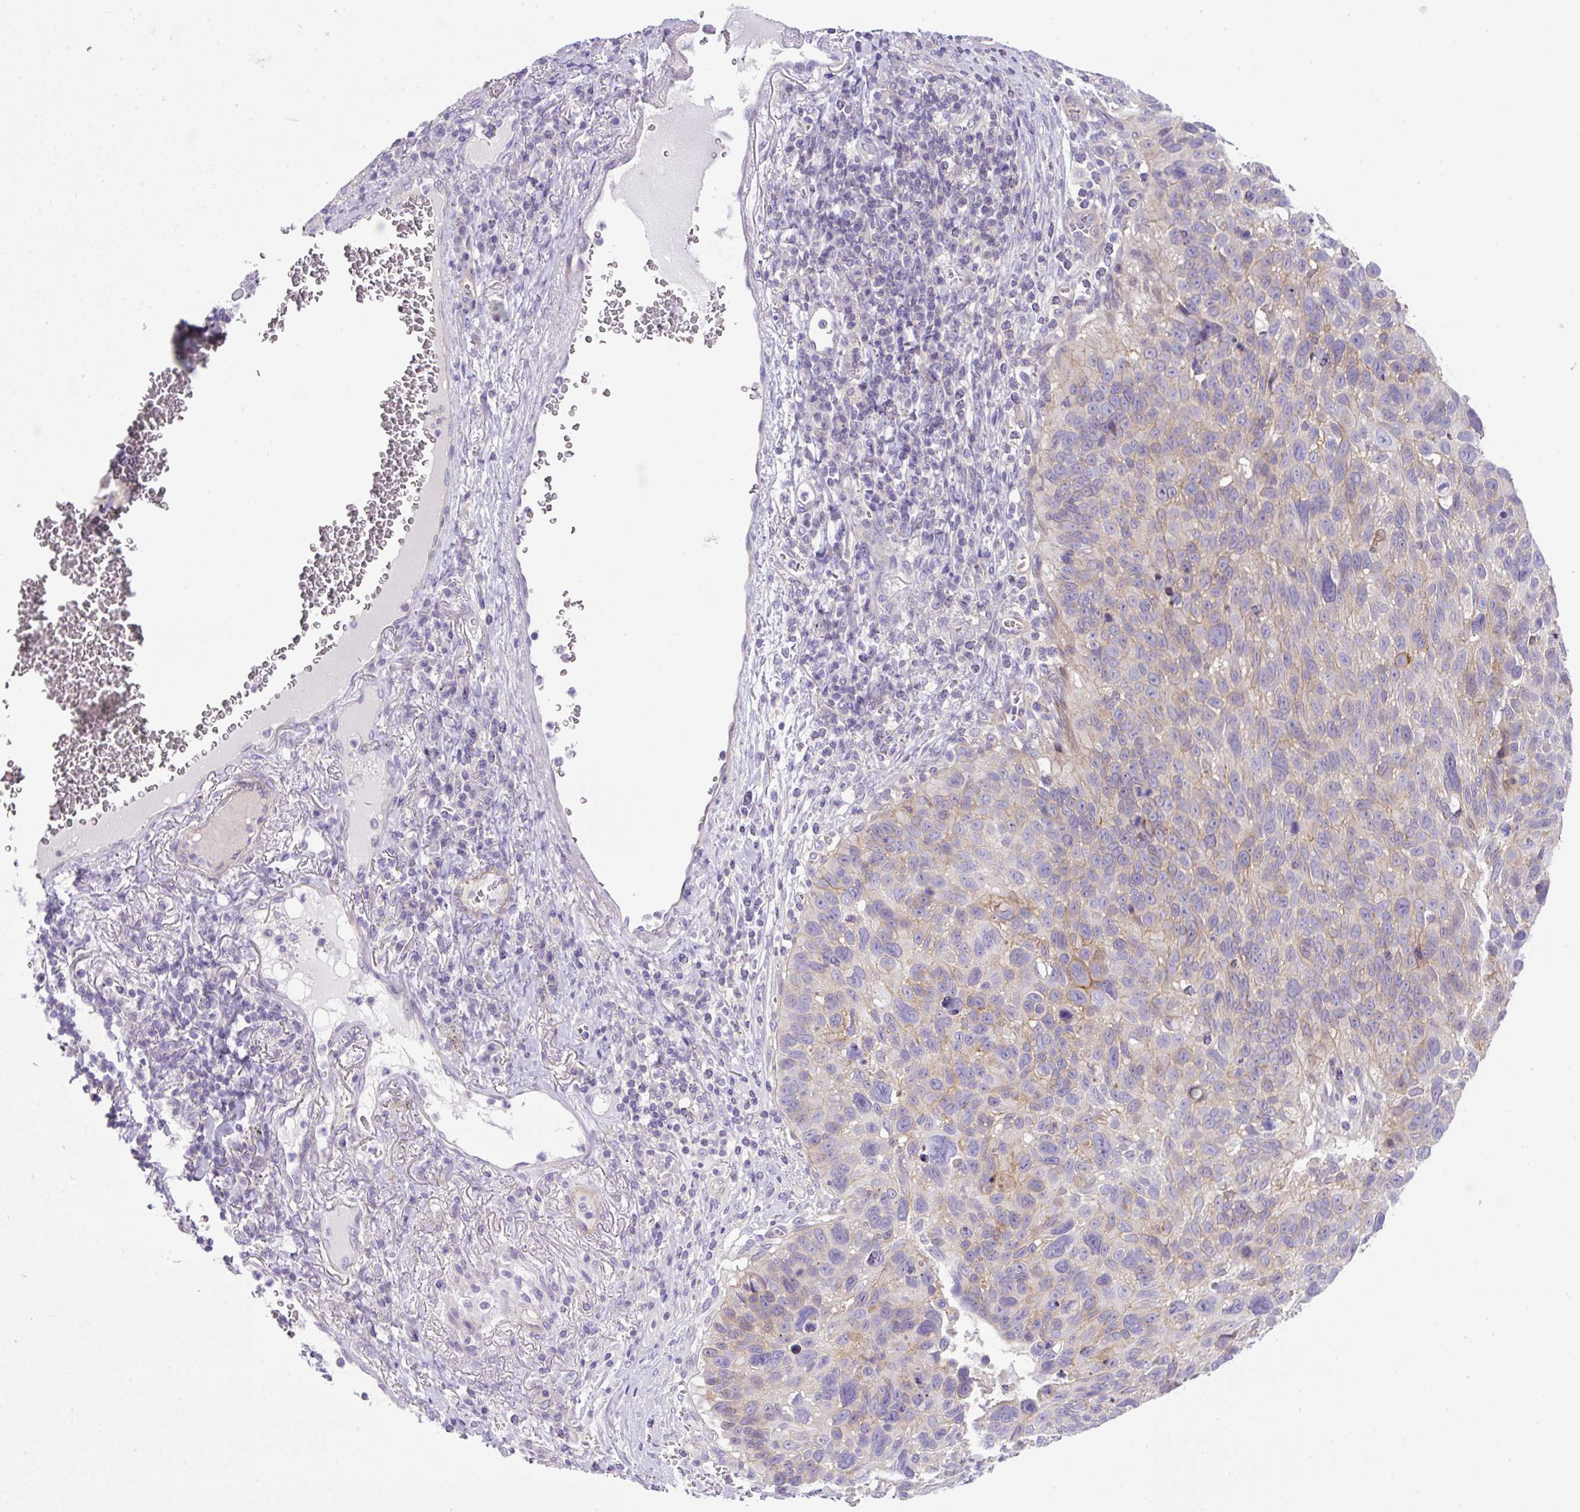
{"staining": {"intensity": "negative", "quantity": "none", "location": "none"}, "tissue": "lung cancer", "cell_type": "Tumor cells", "image_type": "cancer", "snomed": [{"axis": "morphology", "description": "Squamous cell carcinoma, NOS"}, {"axis": "topography", "description": "Lung"}], "caption": "Protein analysis of lung squamous cell carcinoma shows no significant positivity in tumor cells. (Brightfield microscopy of DAB (3,3'-diaminobenzidine) IHC at high magnification).", "gene": "NPTN", "patient": {"sex": "male", "age": 66}}